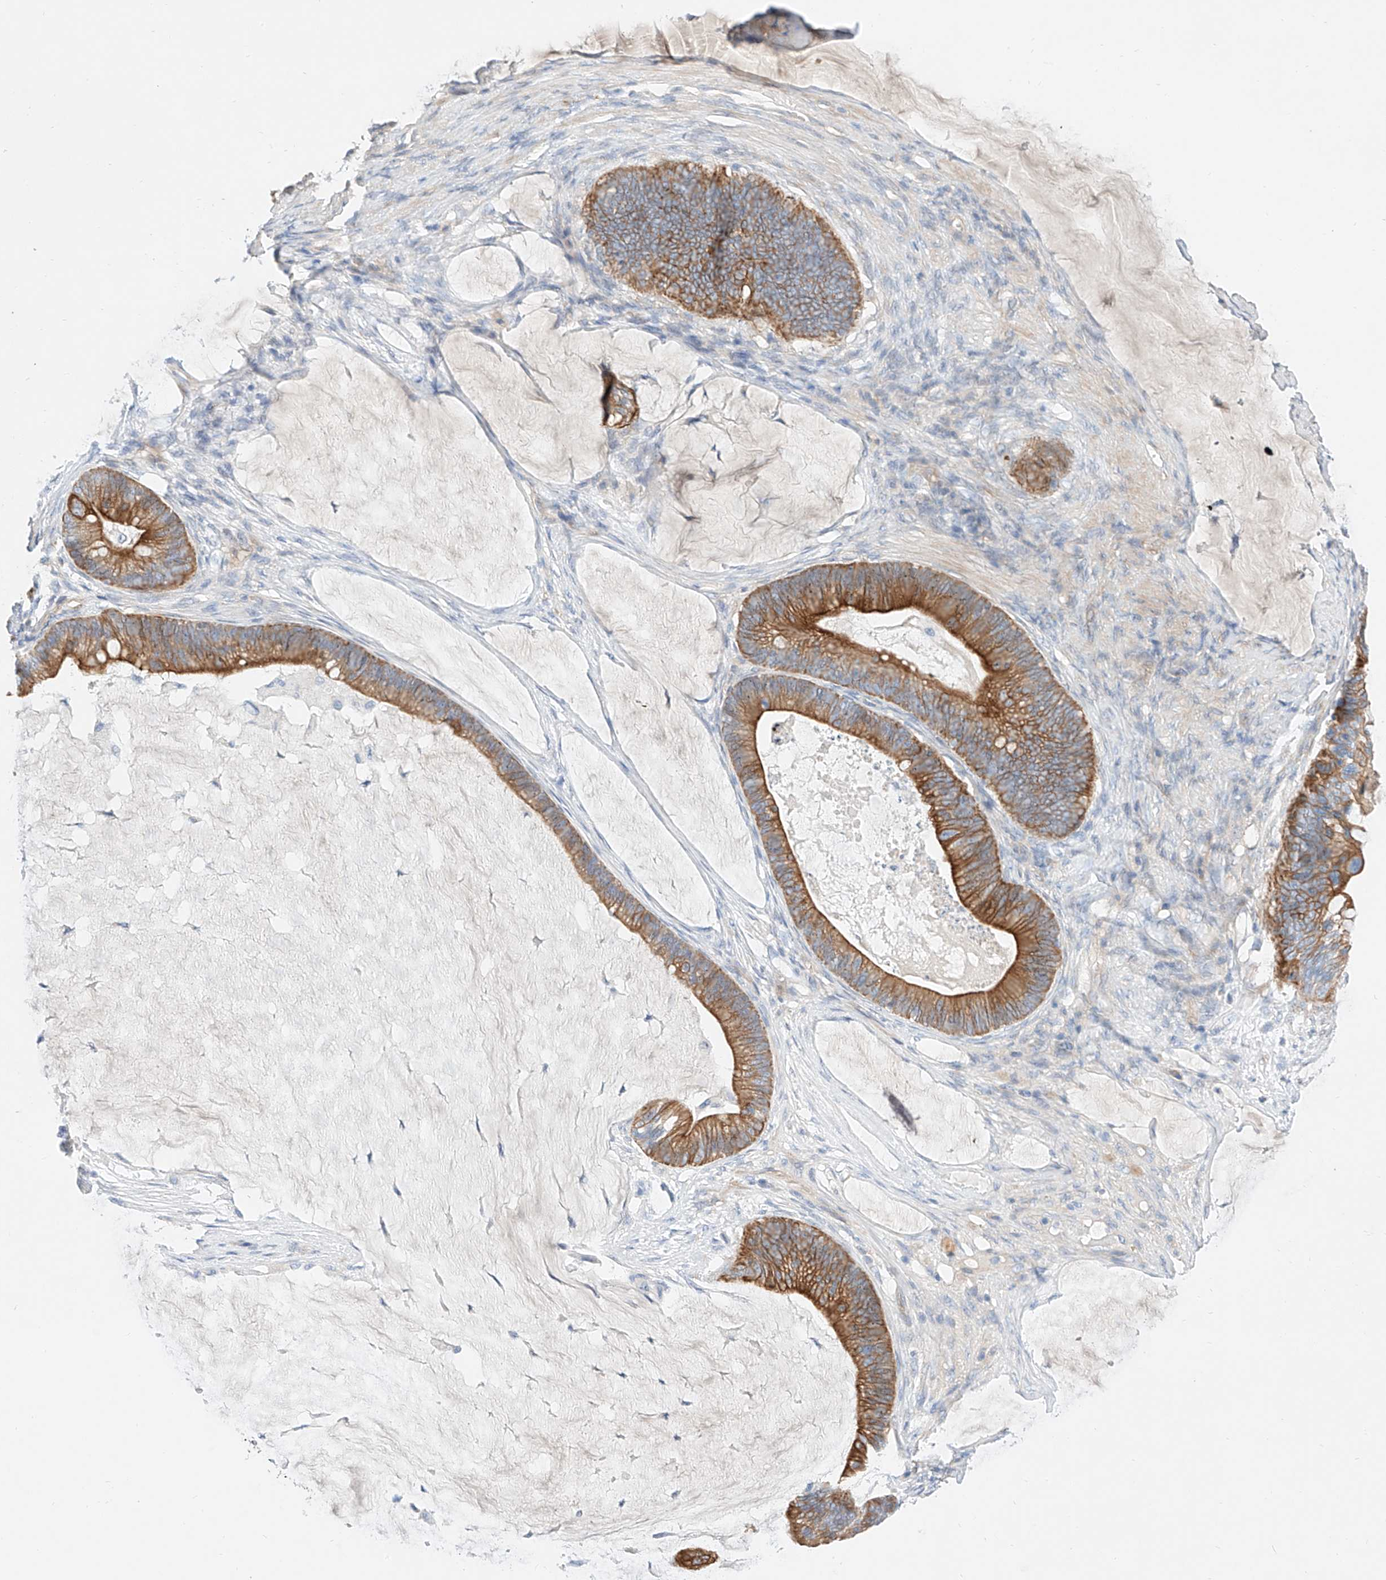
{"staining": {"intensity": "moderate", "quantity": ">75%", "location": "cytoplasmic/membranous"}, "tissue": "ovarian cancer", "cell_type": "Tumor cells", "image_type": "cancer", "snomed": [{"axis": "morphology", "description": "Cystadenocarcinoma, mucinous, NOS"}, {"axis": "topography", "description": "Ovary"}], "caption": "Human ovarian cancer stained with a protein marker reveals moderate staining in tumor cells.", "gene": "SBSPON", "patient": {"sex": "female", "age": 61}}